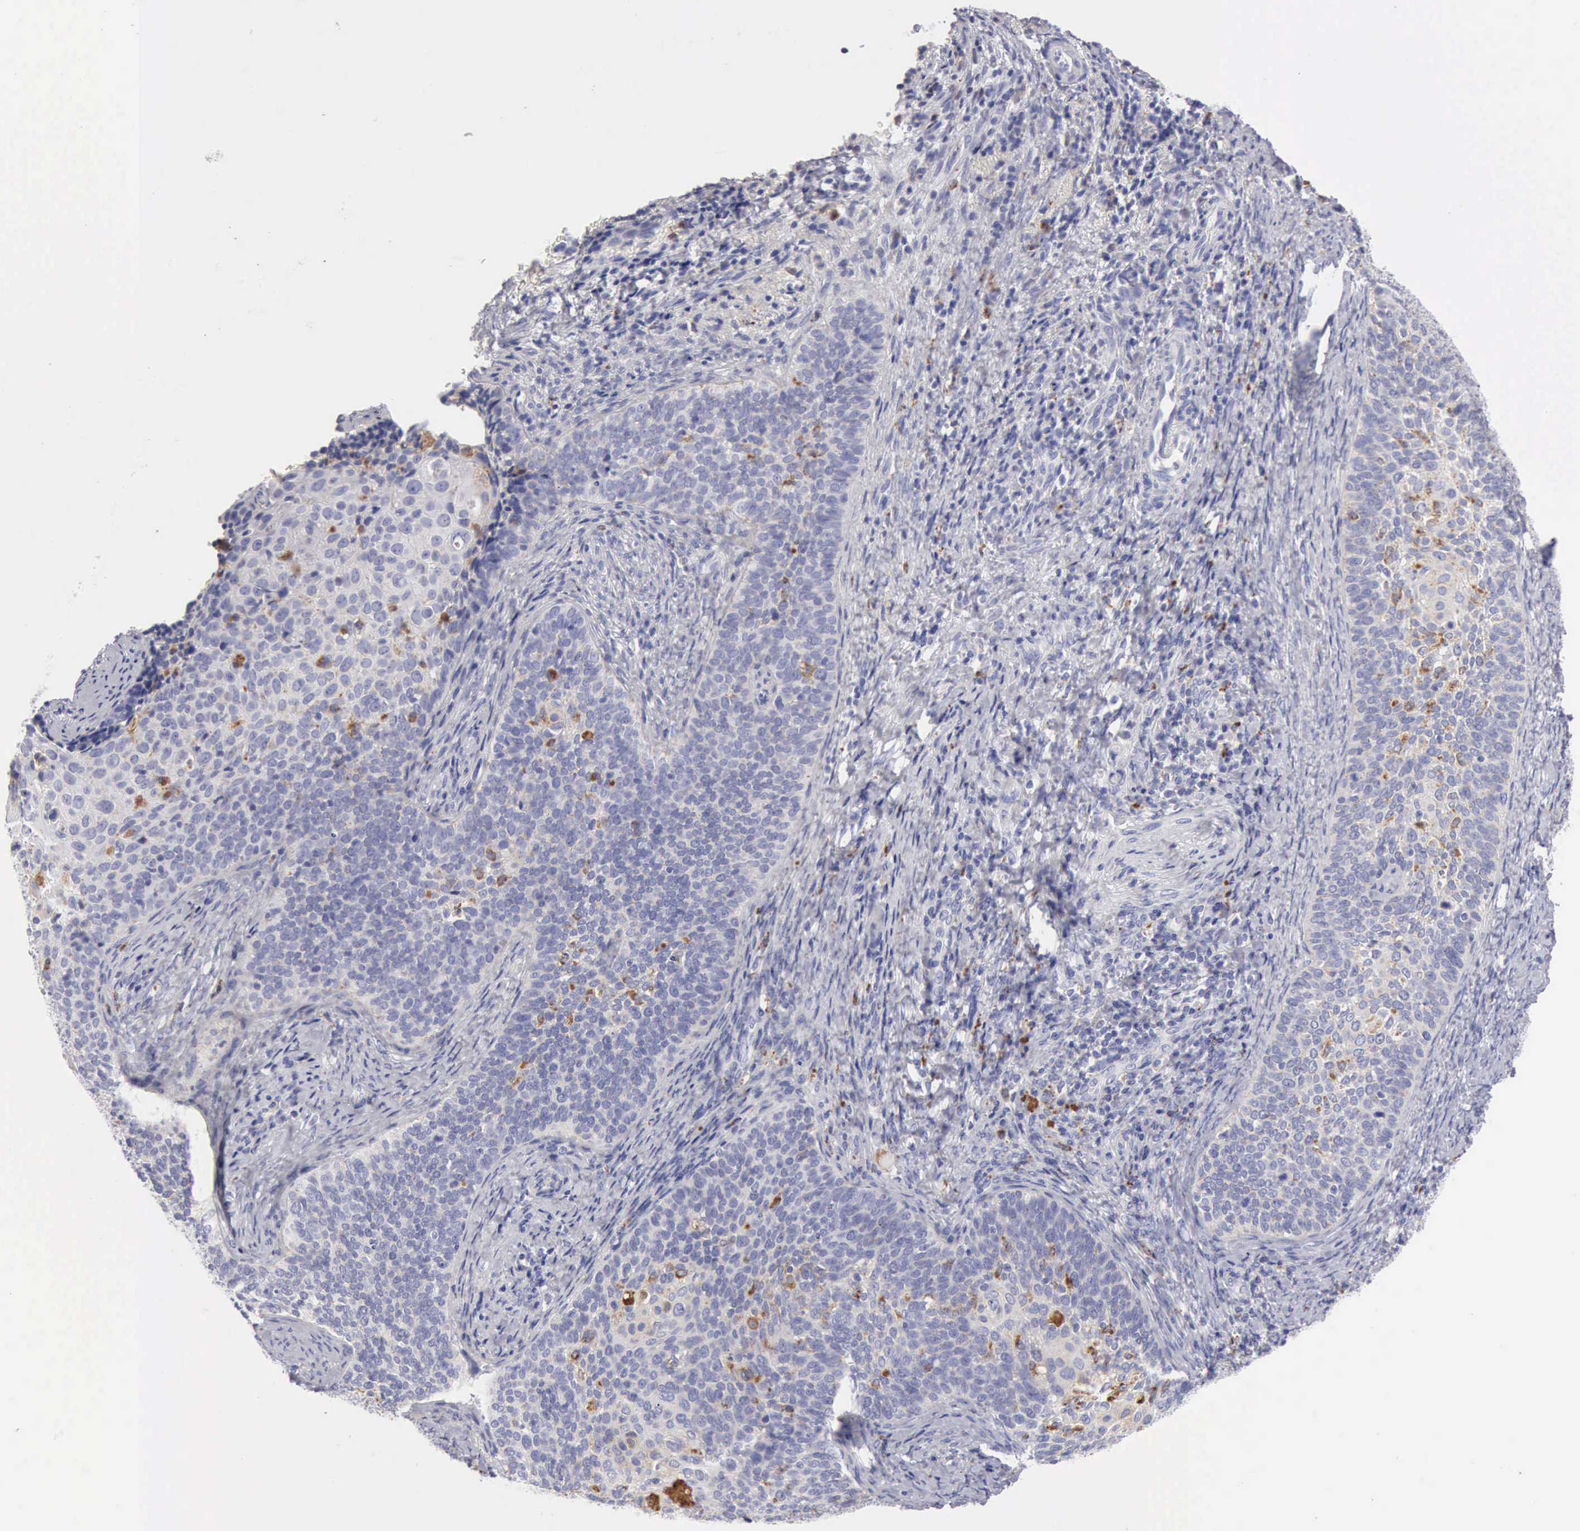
{"staining": {"intensity": "weak", "quantity": "<25%", "location": "cytoplasmic/membranous"}, "tissue": "cervical cancer", "cell_type": "Tumor cells", "image_type": "cancer", "snomed": [{"axis": "morphology", "description": "Squamous cell carcinoma, NOS"}, {"axis": "topography", "description": "Cervix"}], "caption": "DAB (3,3'-diaminobenzidine) immunohistochemical staining of squamous cell carcinoma (cervical) displays no significant staining in tumor cells.", "gene": "CTSS", "patient": {"sex": "female", "age": 33}}